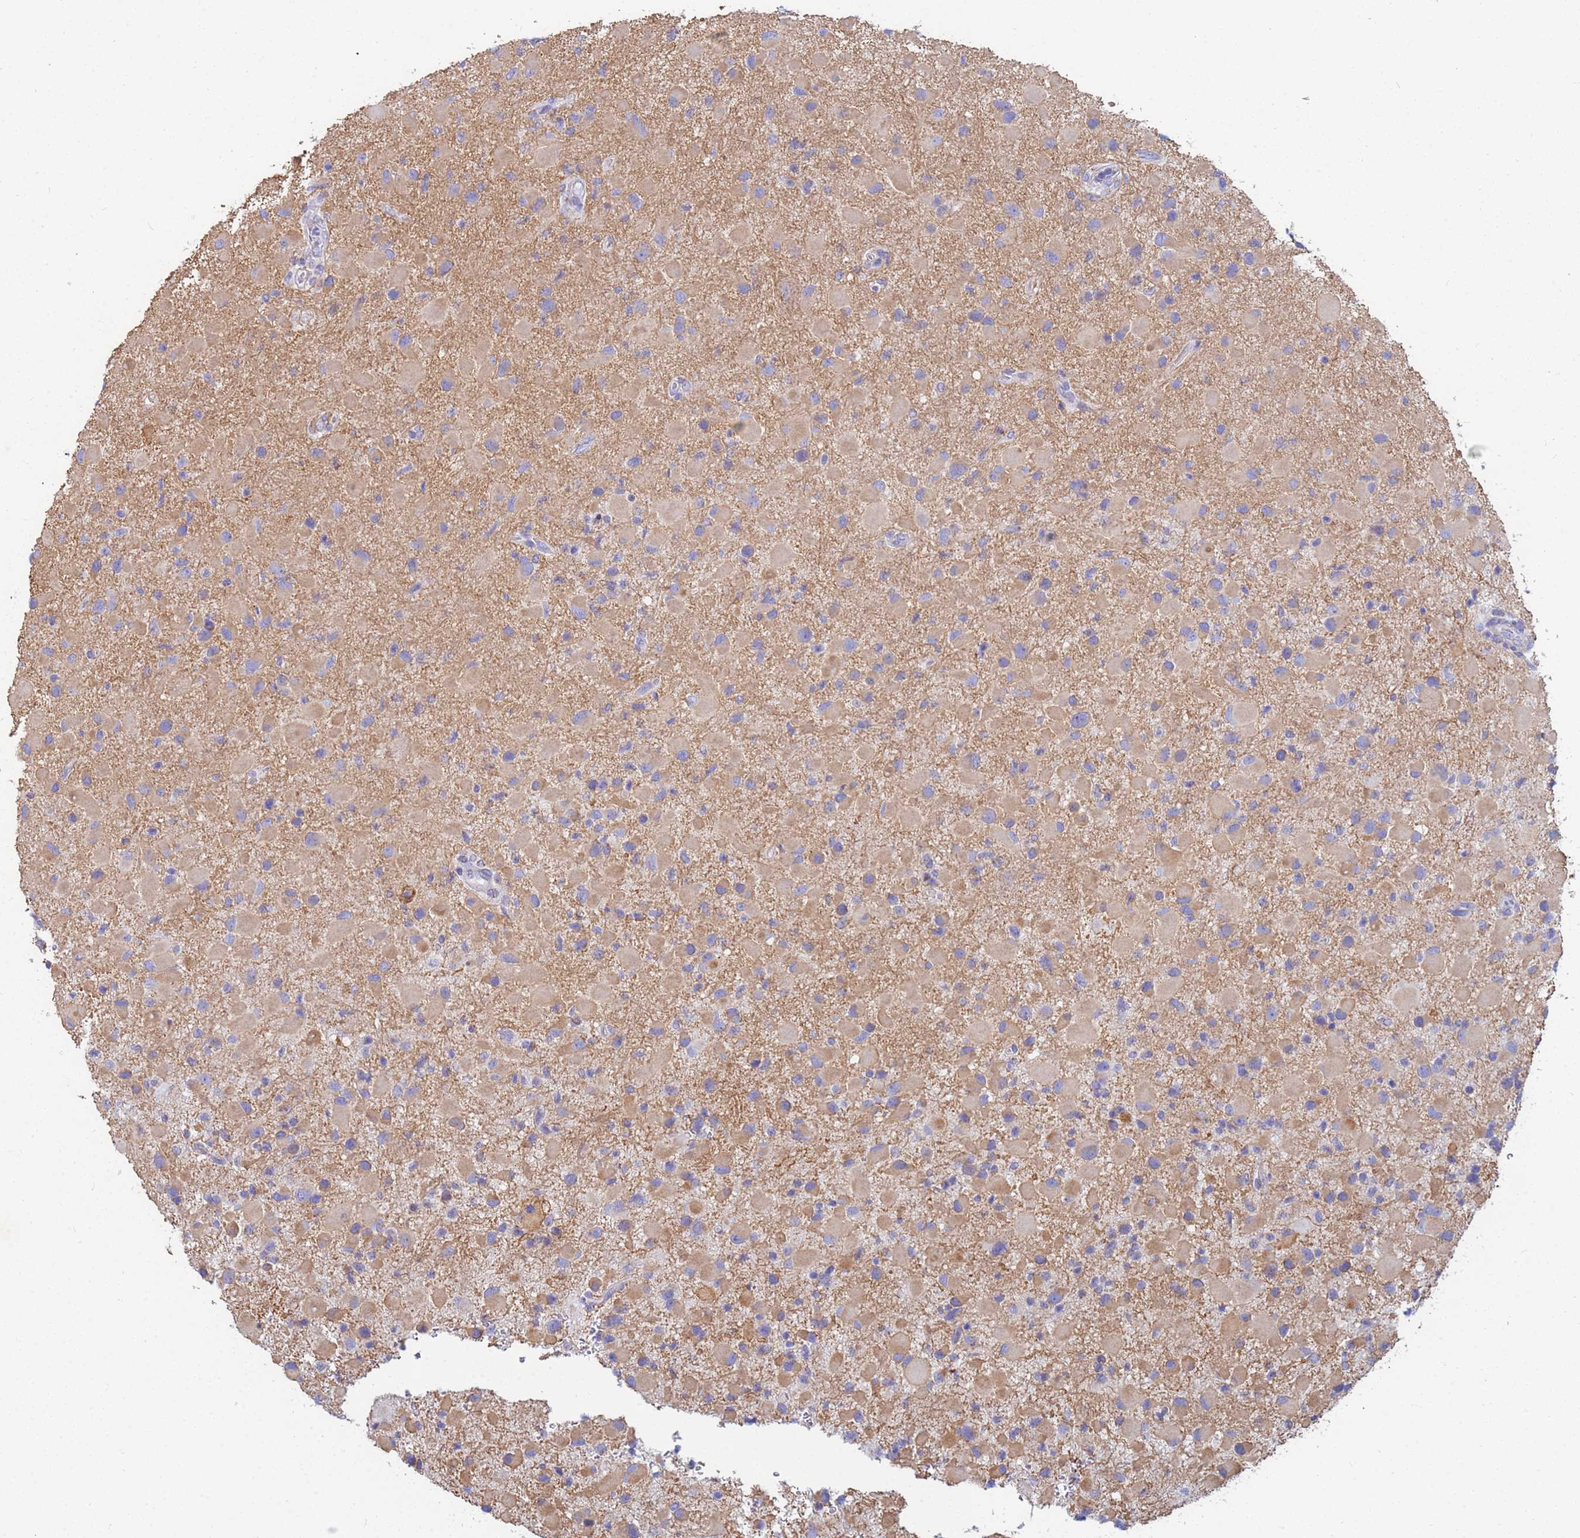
{"staining": {"intensity": "negative", "quantity": "none", "location": "none"}, "tissue": "glioma", "cell_type": "Tumor cells", "image_type": "cancer", "snomed": [{"axis": "morphology", "description": "Glioma, malignant, Low grade"}, {"axis": "topography", "description": "Brain"}], "caption": "A histopathology image of human malignant glioma (low-grade) is negative for staining in tumor cells. The staining was performed using DAB (3,3'-diaminobenzidine) to visualize the protein expression in brown, while the nuclei were stained in blue with hematoxylin (Magnification: 20x).", "gene": "UQCRH", "patient": {"sex": "female", "age": 32}}